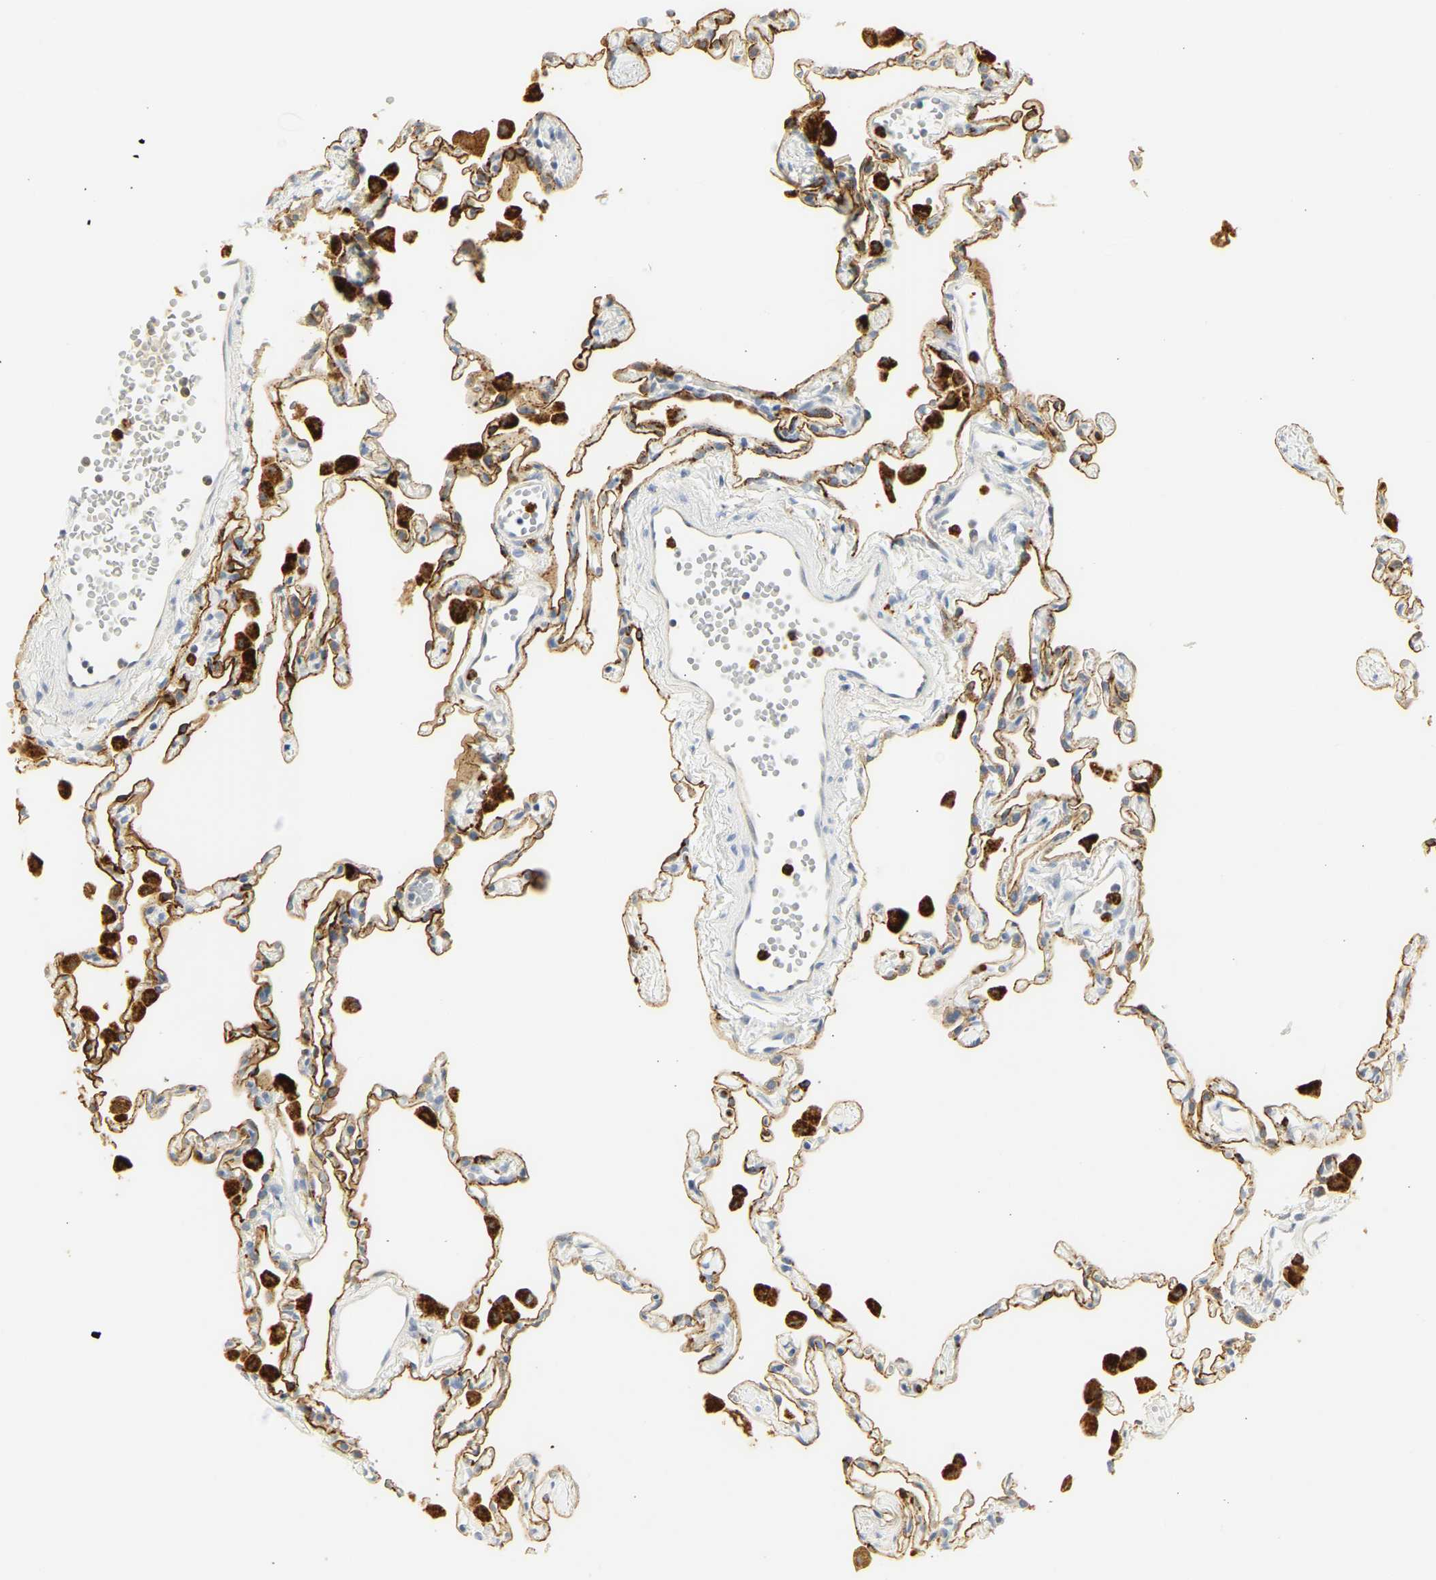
{"staining": {"intensity": "moderate", "quantity": "25%-75%", "location": "cytoplasmic/membranous"}, "tissue": "lung", "cell_type": "Alveolar cells", "image_type": "normal", "snomed": [{"axis": "morphology", "description": "Normal tissue, NOS"}, {"axis": "topography", "description": "Lung"}], "caption": "Protein expression by IHC exhibits moderate cytoplasmic/membranous staining in about 25%-75% of alveolar cells in normal lung. (DAB = brown stain, brightfield microscopy at high magnification).", "gene": "CEACAM5", "patient": {"sex": "female", "age": 49}}